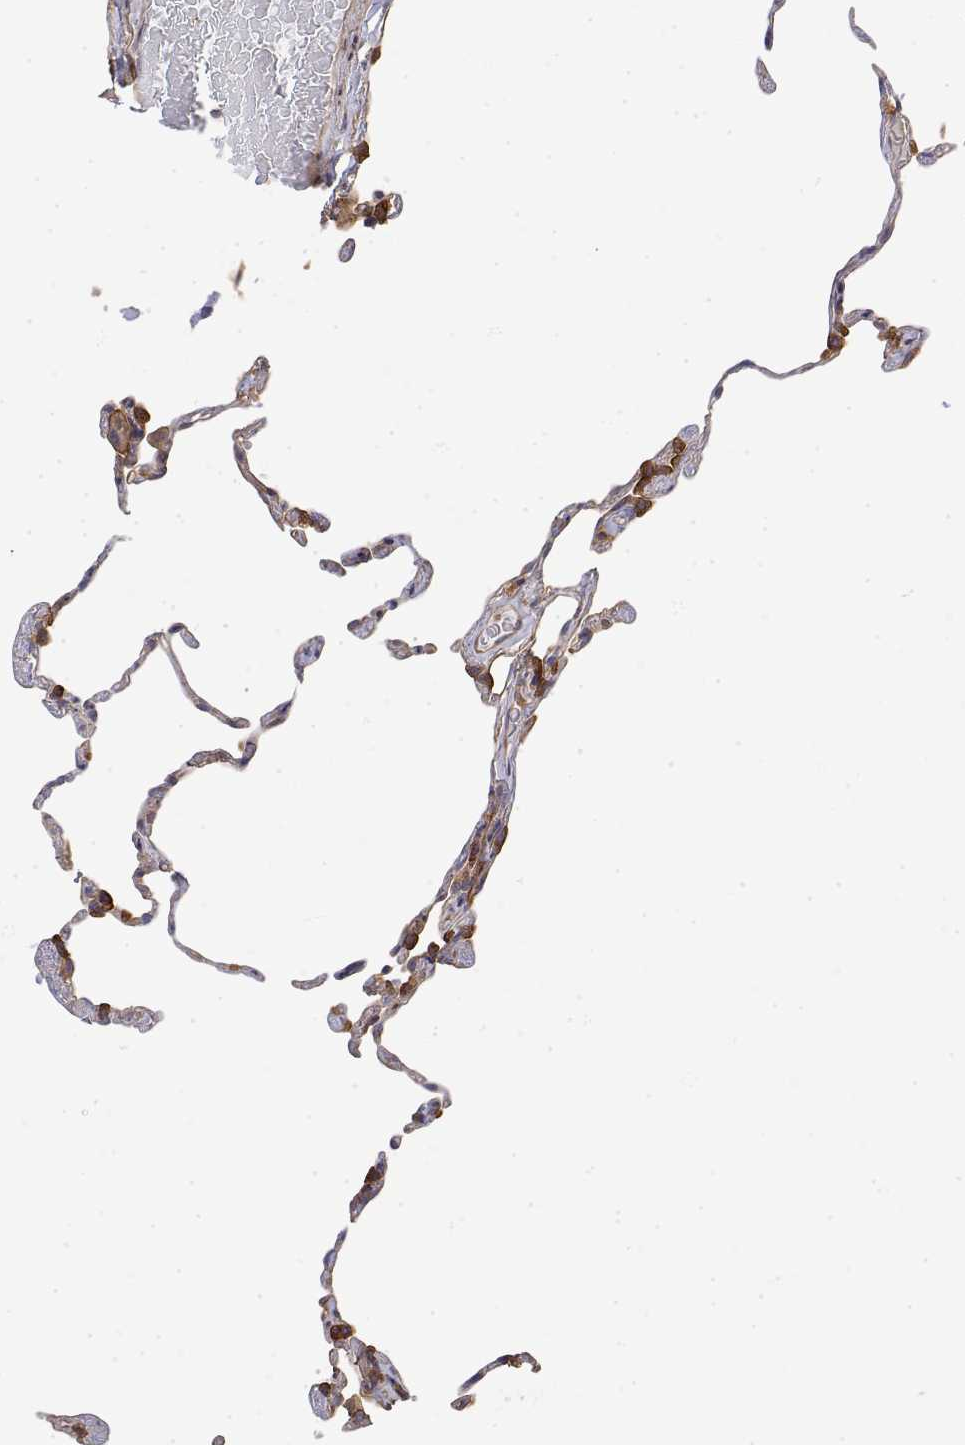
{"staining": {"intensity": "negative", "quantity": "none", "location": "none"}, "tissue": "lung", "cell_type": "Alveolar cells", "image_type": "normal", "snomed": [{"axis": "morphology", "description": "Normal tissue, NOS"}, {"axis": "topography", "description": "Lung"}], "caption": "High magnification brightfield microscopy of unremarkable lung stained with DAB (3,3'-diaminobenzidine) (brown) and counterstained with hematoxylin (blue): alveolar cells show no significant positivity. (Stains: DAB IHC with hematoxylin counter stain, Microscopy: brightfield microscopy at high magnification).", "gene": "PACSIN2", "patient": {"sex": "female", "age": 57}}